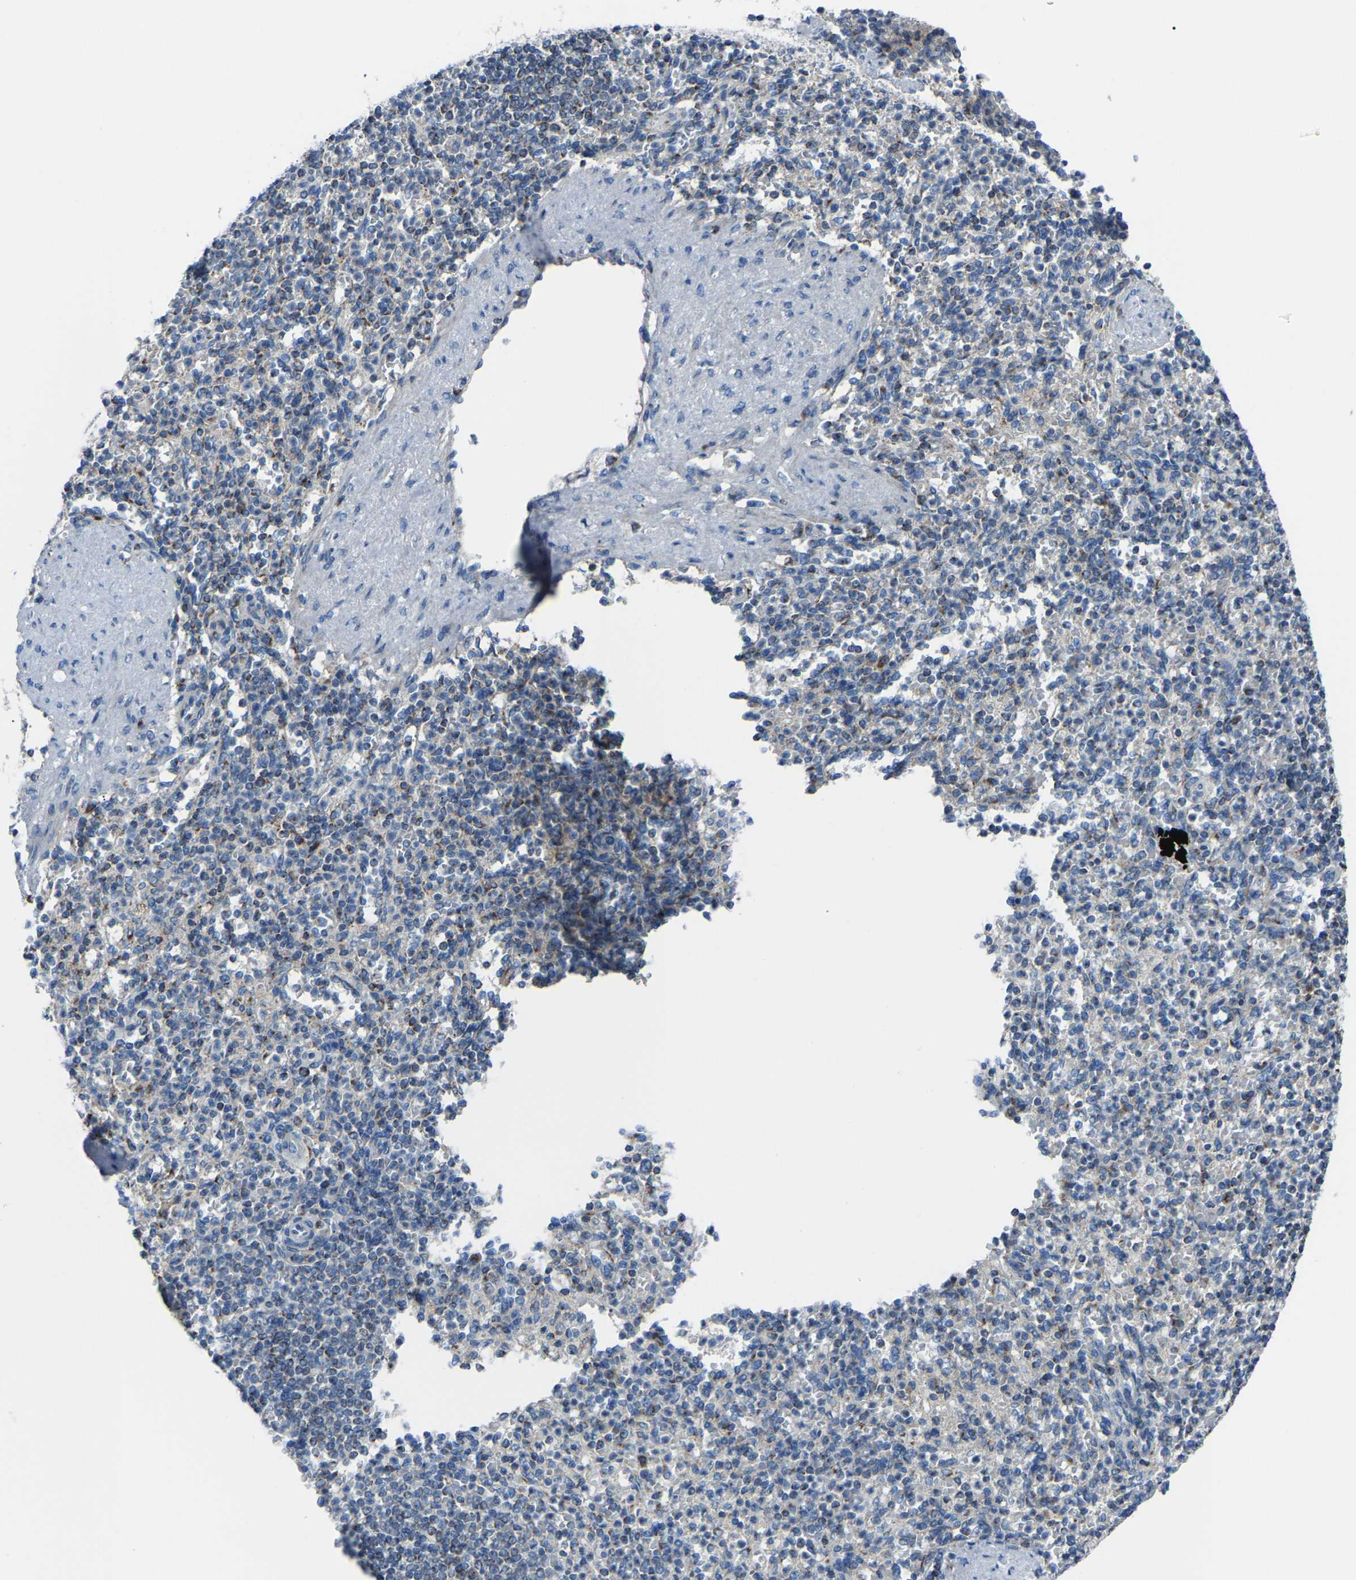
{"staining": {"intensity": "weak", "quantity": "<25%", "location": "cytoplasmic/membranous"}, "tissue": "spleen", "cell_type": "Cells in red pulp", "image_type": "normal", "snomed": [{"axis": "morphology", "description": "Normal tissue, NOS"}, {"axis": "topography", "description": "Spleen"}], "caption": "Cells in red pulp are negative for brown protein staining in normal spleen. The staining was performed using DAB to visualize the protein expression in brown, while the nuclei were stained in blue with hematoxylin (Magnification: 20x).", "gene": "CANT1", "patient": {"sex": "female", "age": 74}}